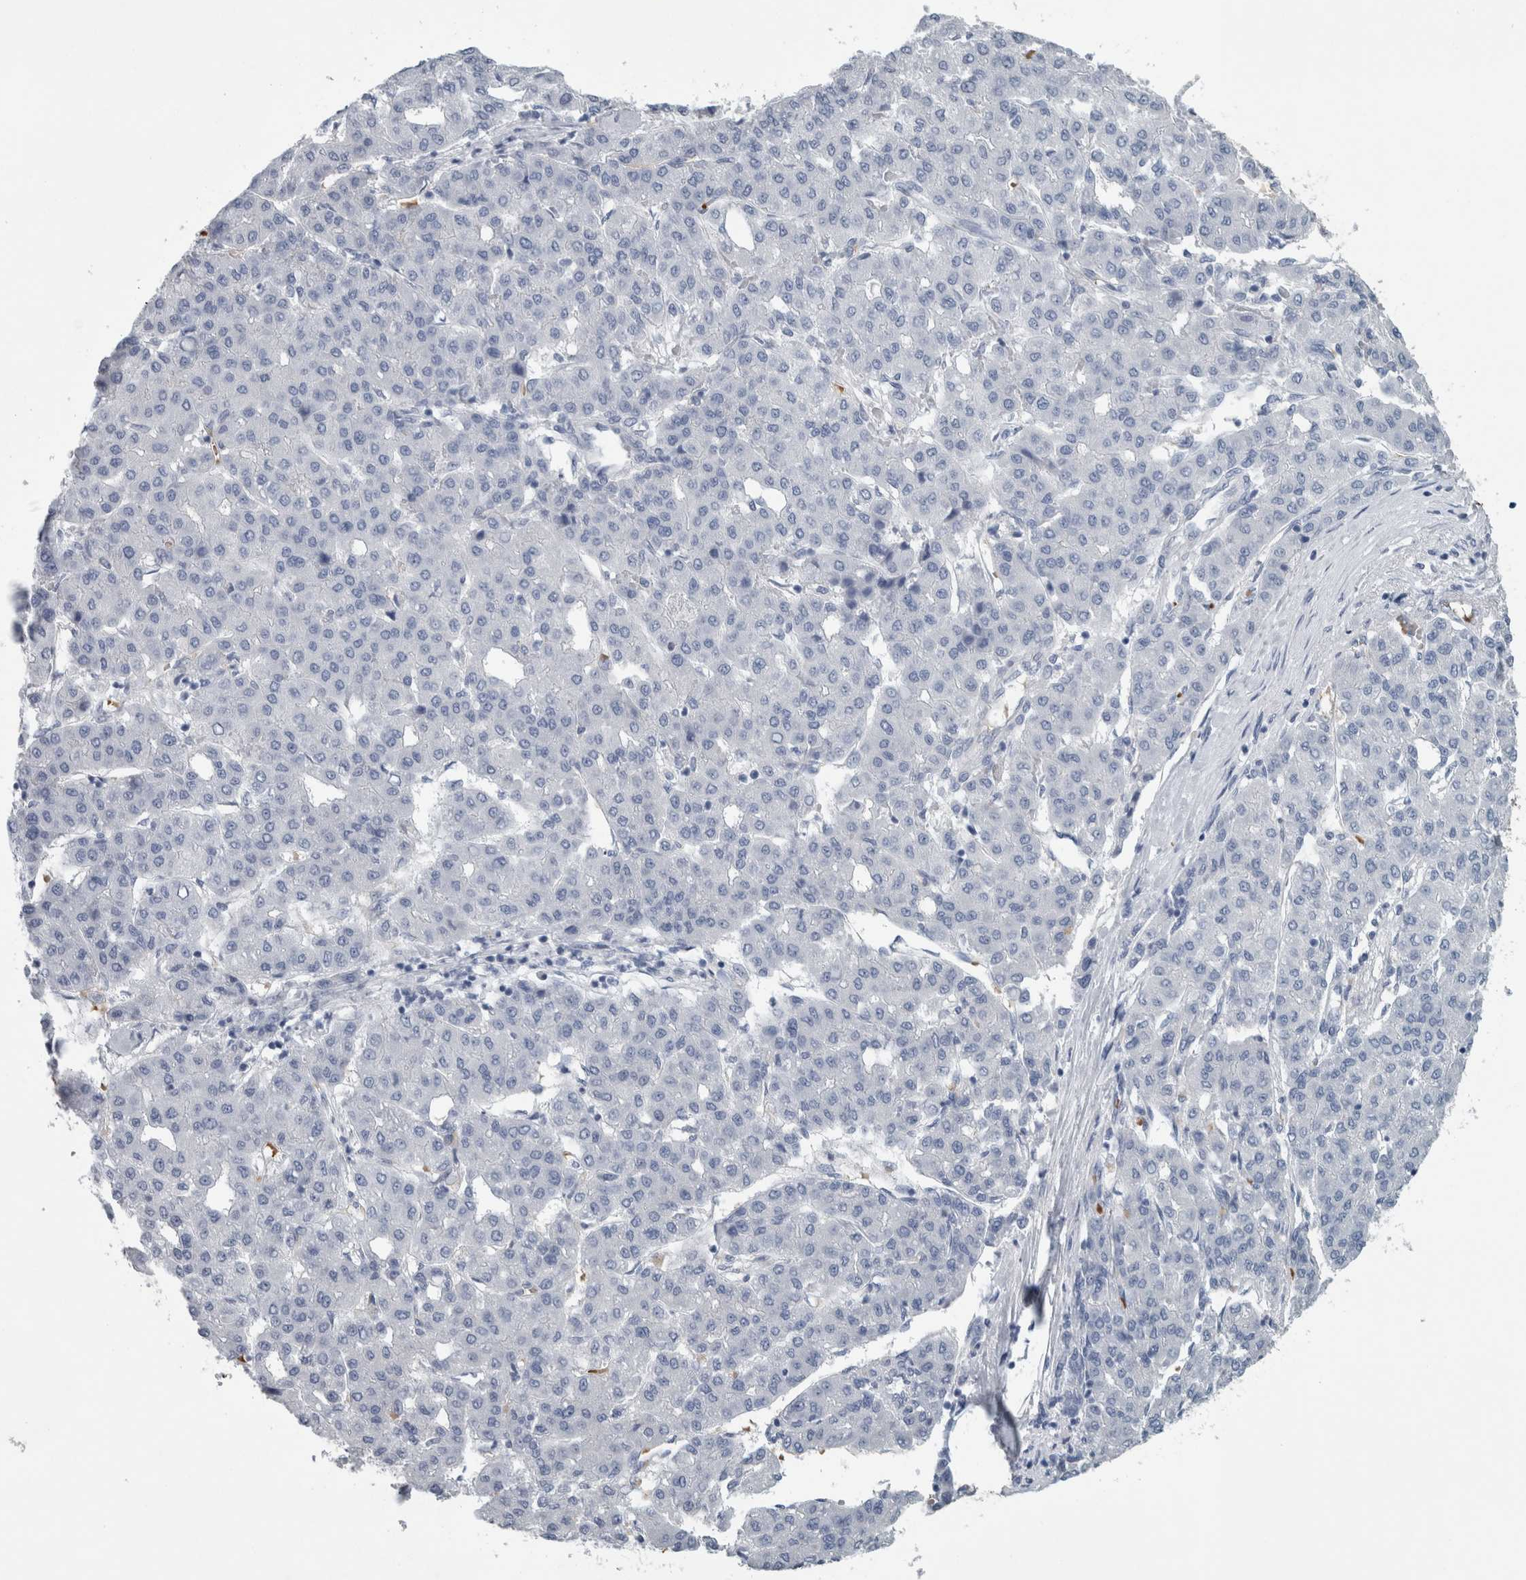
{"staining": {"intensity": "negative", "quantity": "none", "location": "none"}, "tissue": "liver cancer", "cell_type": "Tumor cells", "image_type": "cancer", "snomed": [{"axis": "morphology", "description": "Carcinoma, Hepatocellular, NOS"}, {"axis": "topography", "description": "Liver"}], "caption": "Protein analysis of liver cancer demonstrates no significant staining in tumor cells. (Immunohistochemistry, brightfield microscopy, high magnification).", "gene": "SH3GL2", "patient": {"sex": "male", "age": 65}}